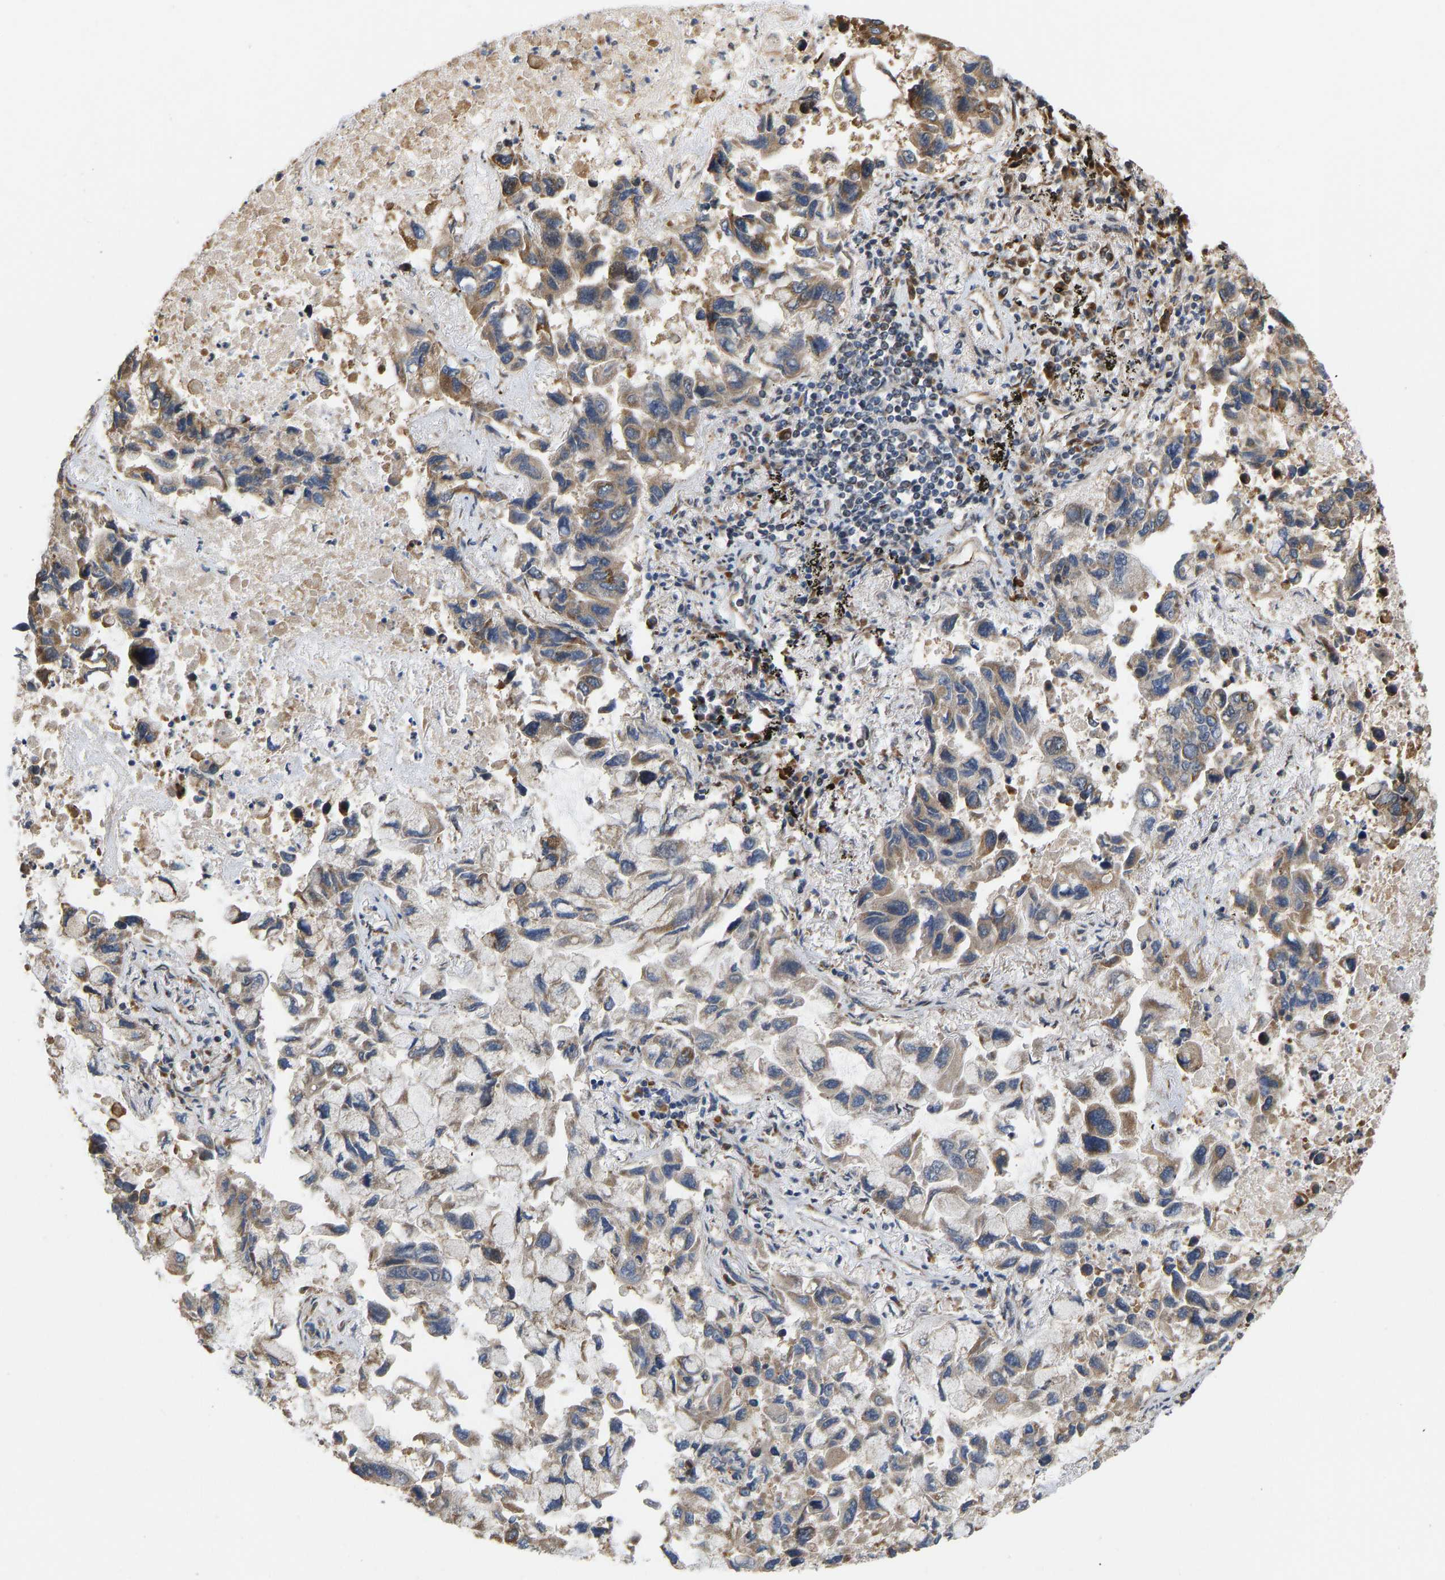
{"staining": {"intensity": "weak", "quantity": ">75%", "location": "cytoplasmic/membranous"}, "tissue": "lung cancer", "cell_type": "Tumor cells", "image_type": "cancer", "snomed": [{"axis": "morphology", "description": "Adenocarcinoma, NOS"}, {"axis": "topography", "description": "Lung"}], "caption": "Protein analysis of lung adenocarcinoma tissue exhibits weak cytoplasmic/membranous staining in approximately >75% of tumor cells. Ihc stains the protein of interest in brown and the nuclei are stained blue.", "gene": "YIPF4", "patient": {"sex": "male", "age": 64}}